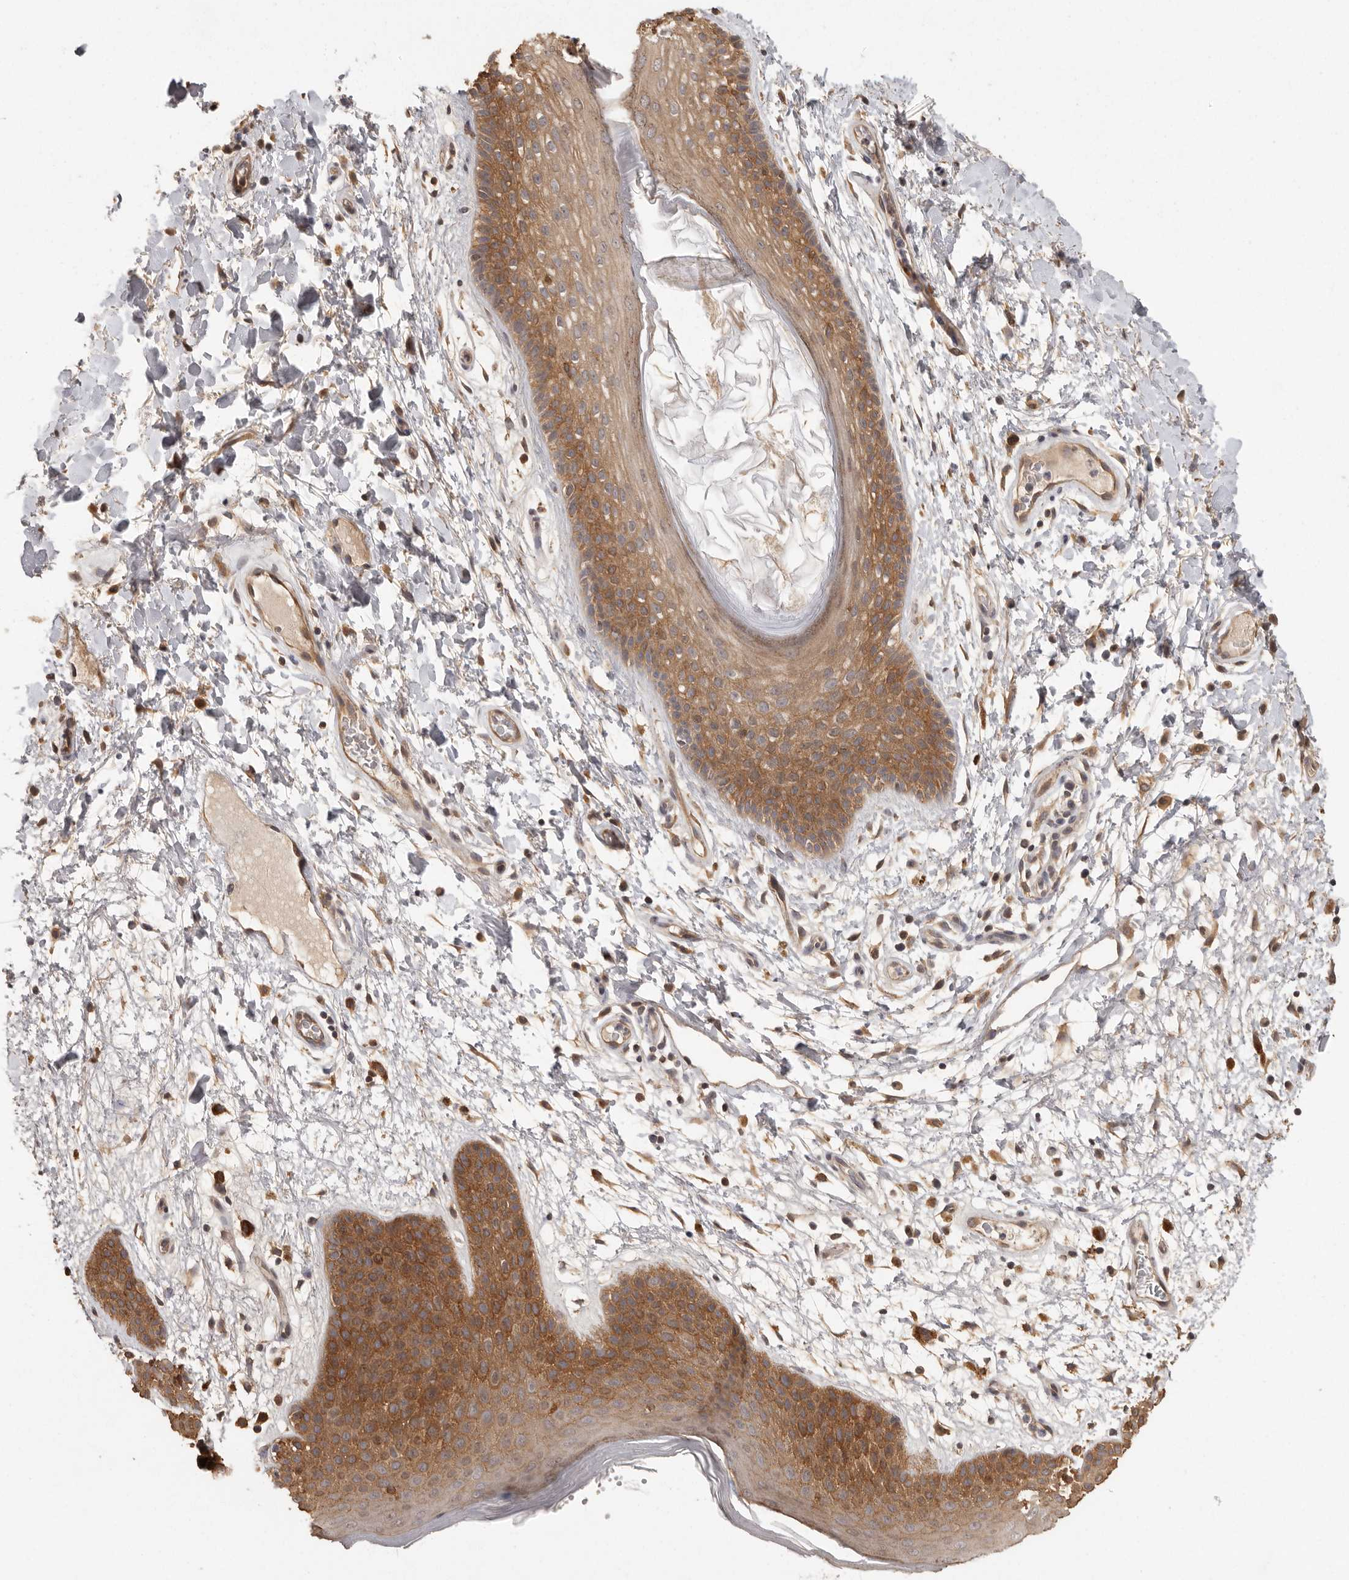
{"staining": {"intensity": "moderate", "quantity": ">75%", "location": "cytoplasmic/membranous"}, "tissue": "skin", "cell_type": "Epidermal cells", "image_type": "normal", "snomed": [{"axis": "morphology", "description": "Normal tissue, NOS"}, {"axis": "topography", "description": "Anal"}], "caption": "Skin was stained to show a protein in brown. There is medium levels of moderate cytoplasmic/membranous staining in about >75% of epidermal cells. (DAB IHC with brightfield microscopy, high magnification).", "gene": "BAIAP2", "patient": {"sex": "male", "age": 74}}